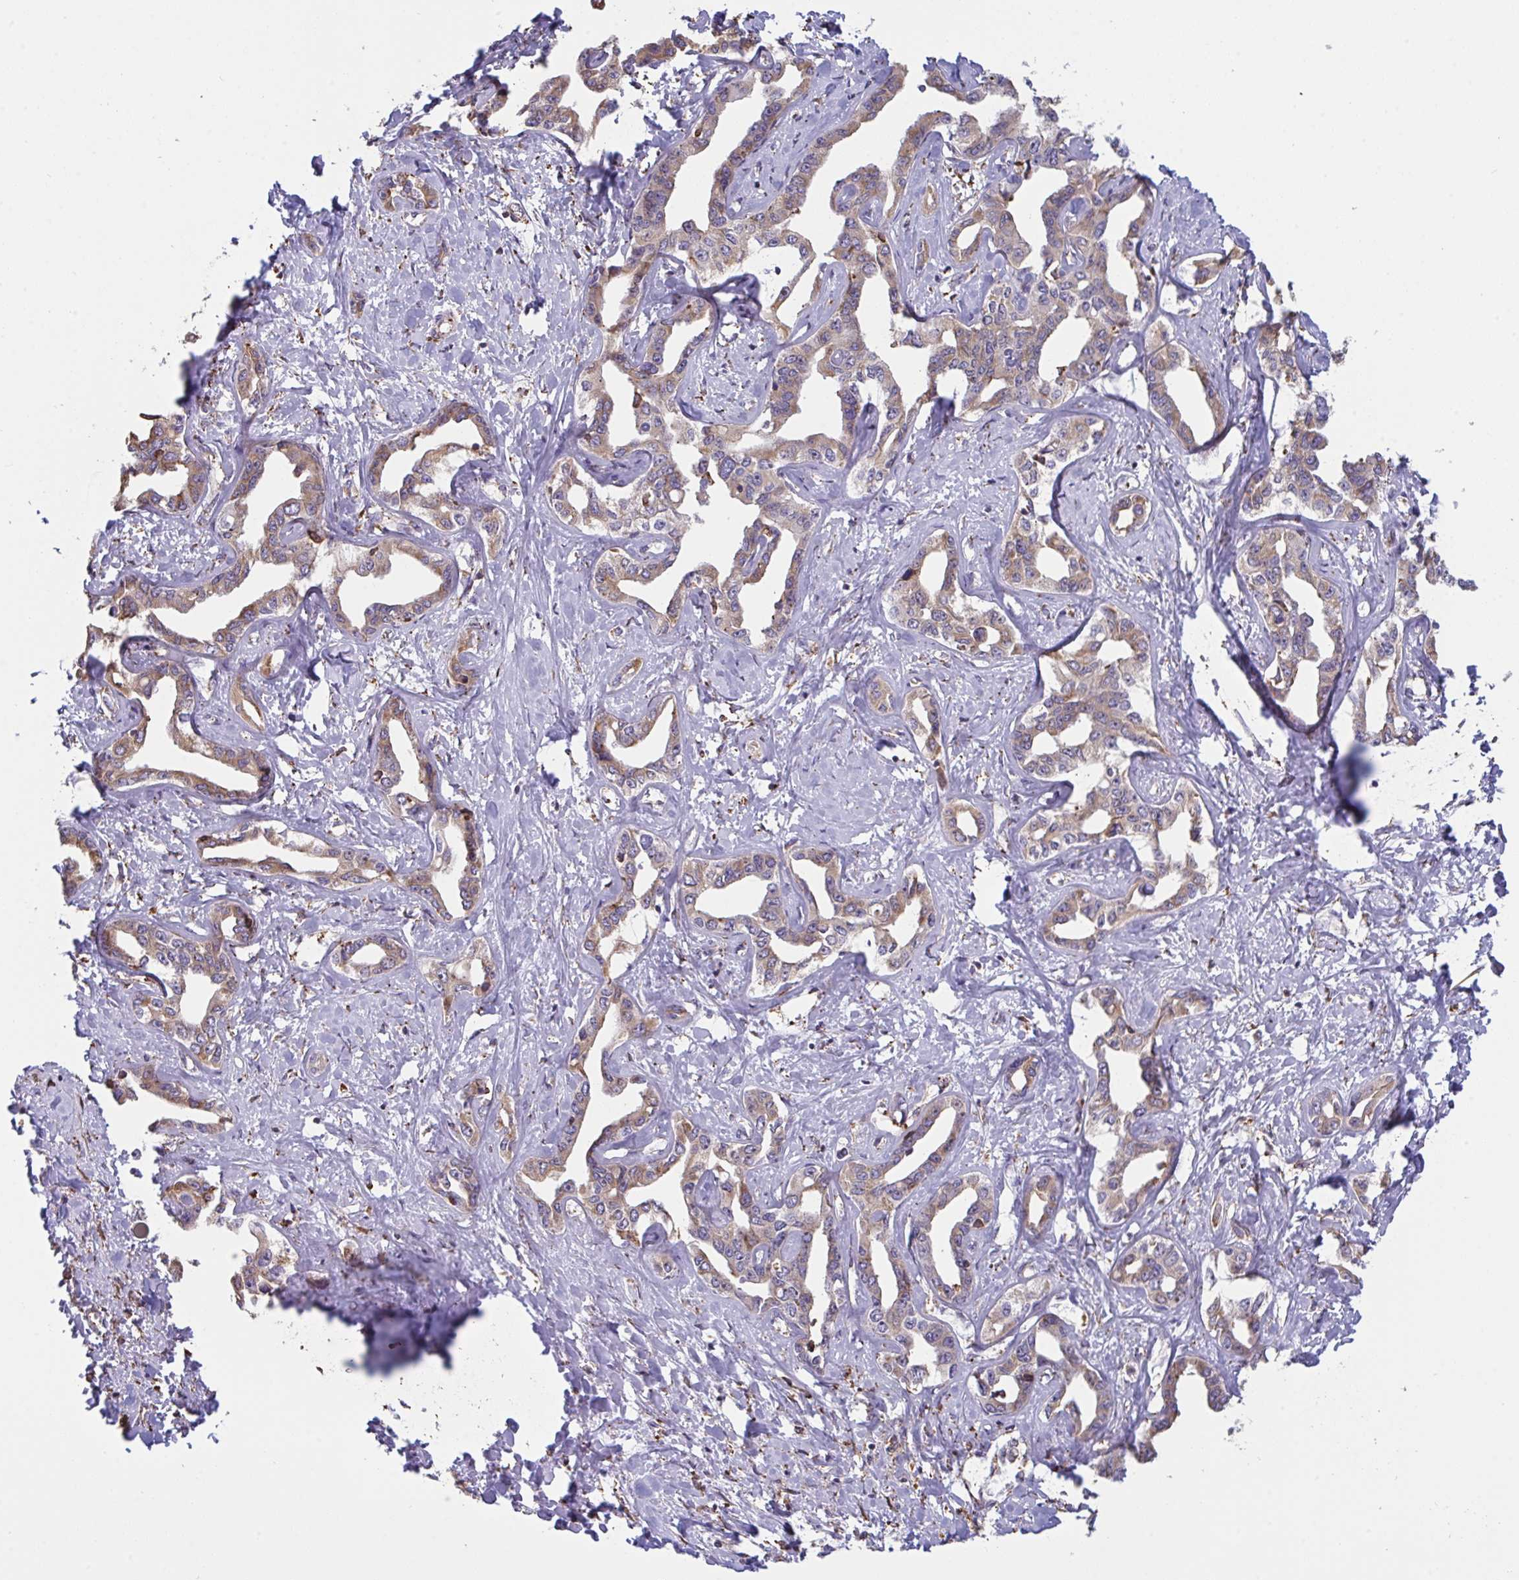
{"staining": {"intensity": "weak", "quantity": "25%-75%", "location": "cytoplasmic/membranous"}, "tissue": "liver cancer", "cell_type": "Tumor cells", "image_type": "cancer", "snomed": [{"axis": "morphology", "description": "Cholangiocarcinoma"}, {"axis": "topography", "description": "Liver"}], "caption": "High-power microscopy captured an immunohistochemistry photomicrograph of liver cancer (cholangiocarcinoma), revealing weak cytoplasmic/membranous expression in about 25%-75% of tumor cells.", "gene": "MYMK", "patient": {"sex": "male", "age": 59}}